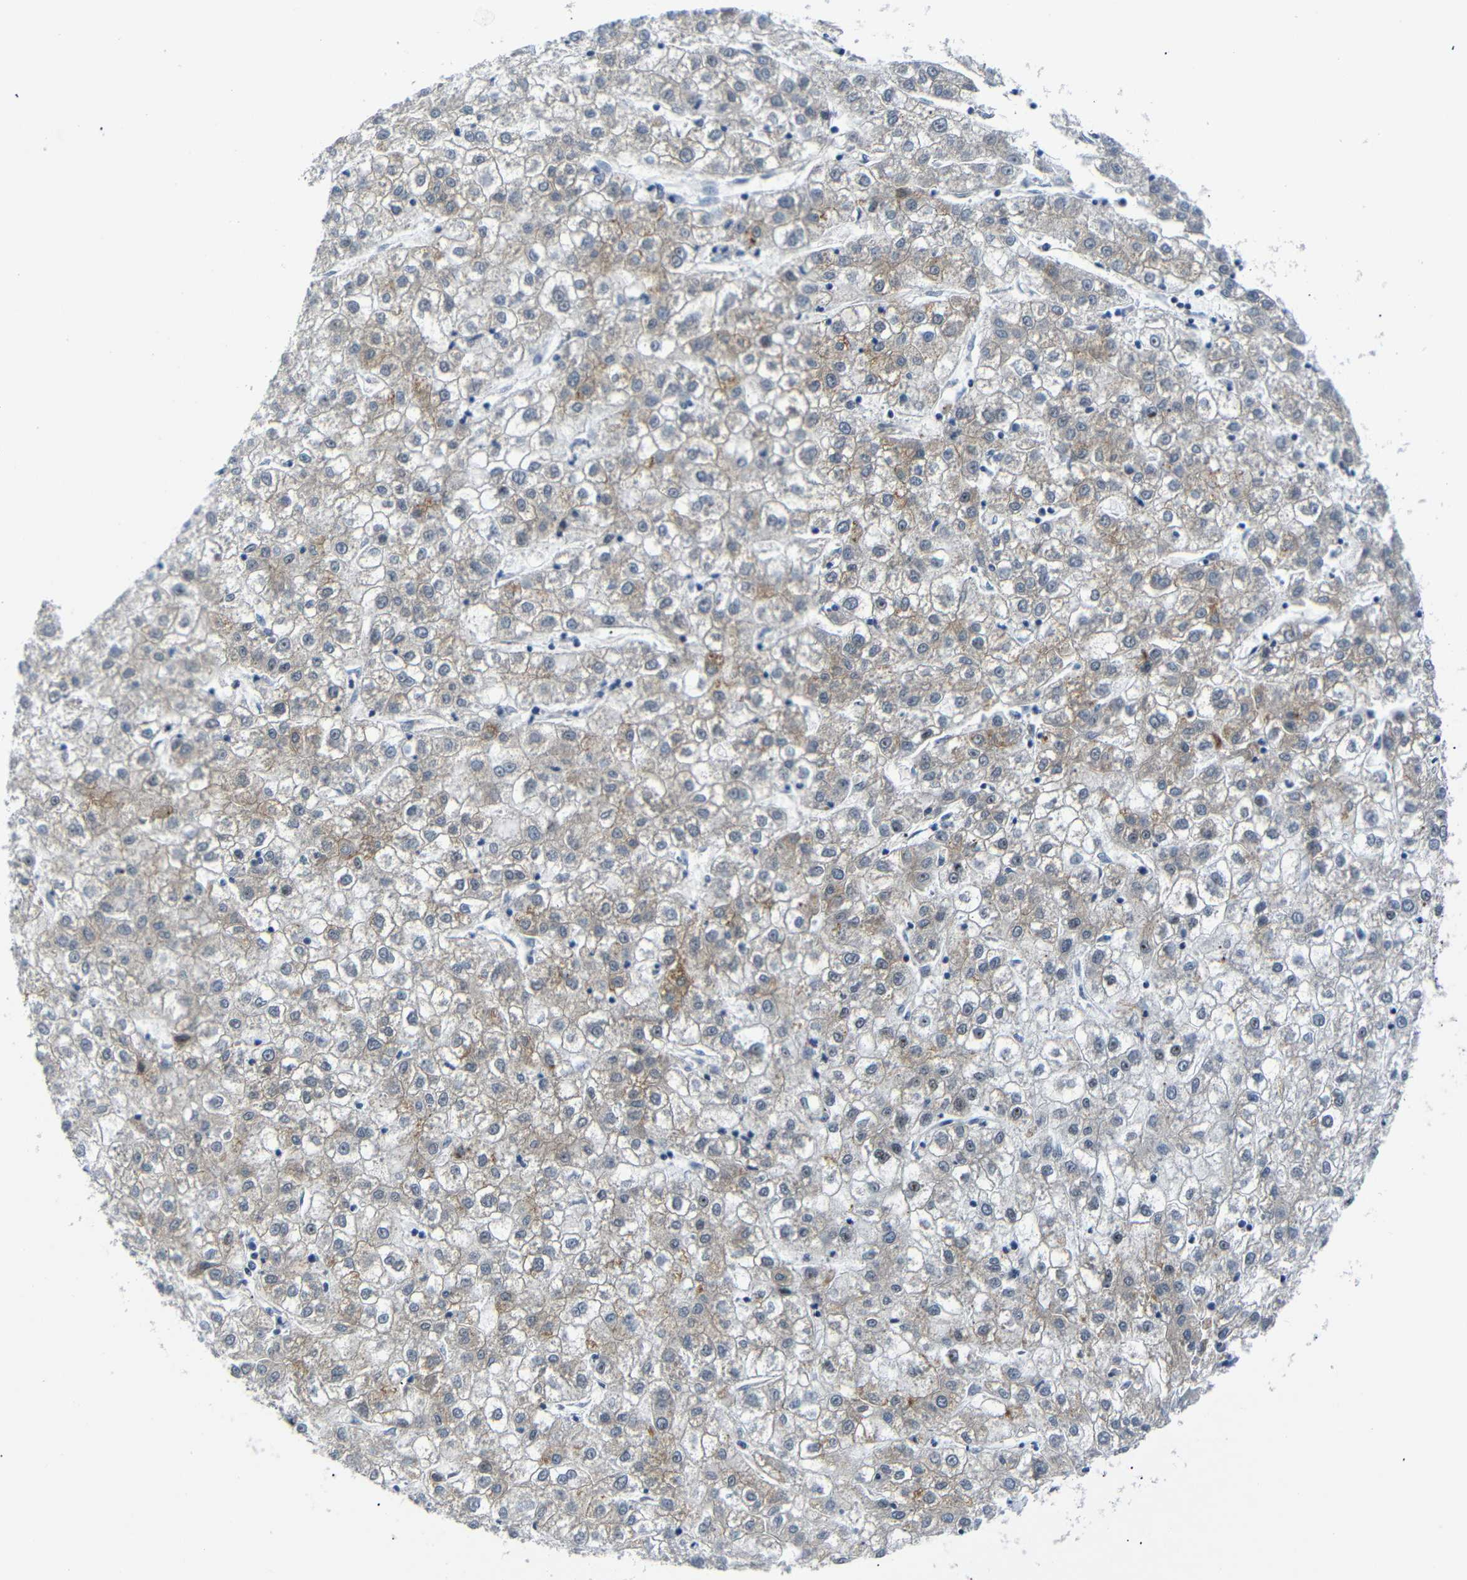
{"staining": {"intensity": "weak", "quantity": "25%-75%", "location": "cytoplasmic/membranous,nuclear"}, "tissue": "liver cancer", "cell_type": "Tumor cells", "image_type": "cancer", "snomed": [{"axis": "morphology", "description": "Carcinoma, Hepatocellular, NOS"}, {"axis": "topography", "description": "Liver"}], "caption": "Liver cancer stained for a protein shows weak cytoplasmic/membranous and nuclear positivity in tumor cells.", "gene": "SETDB2", "patient": {"sex": "male", "age": 72}}